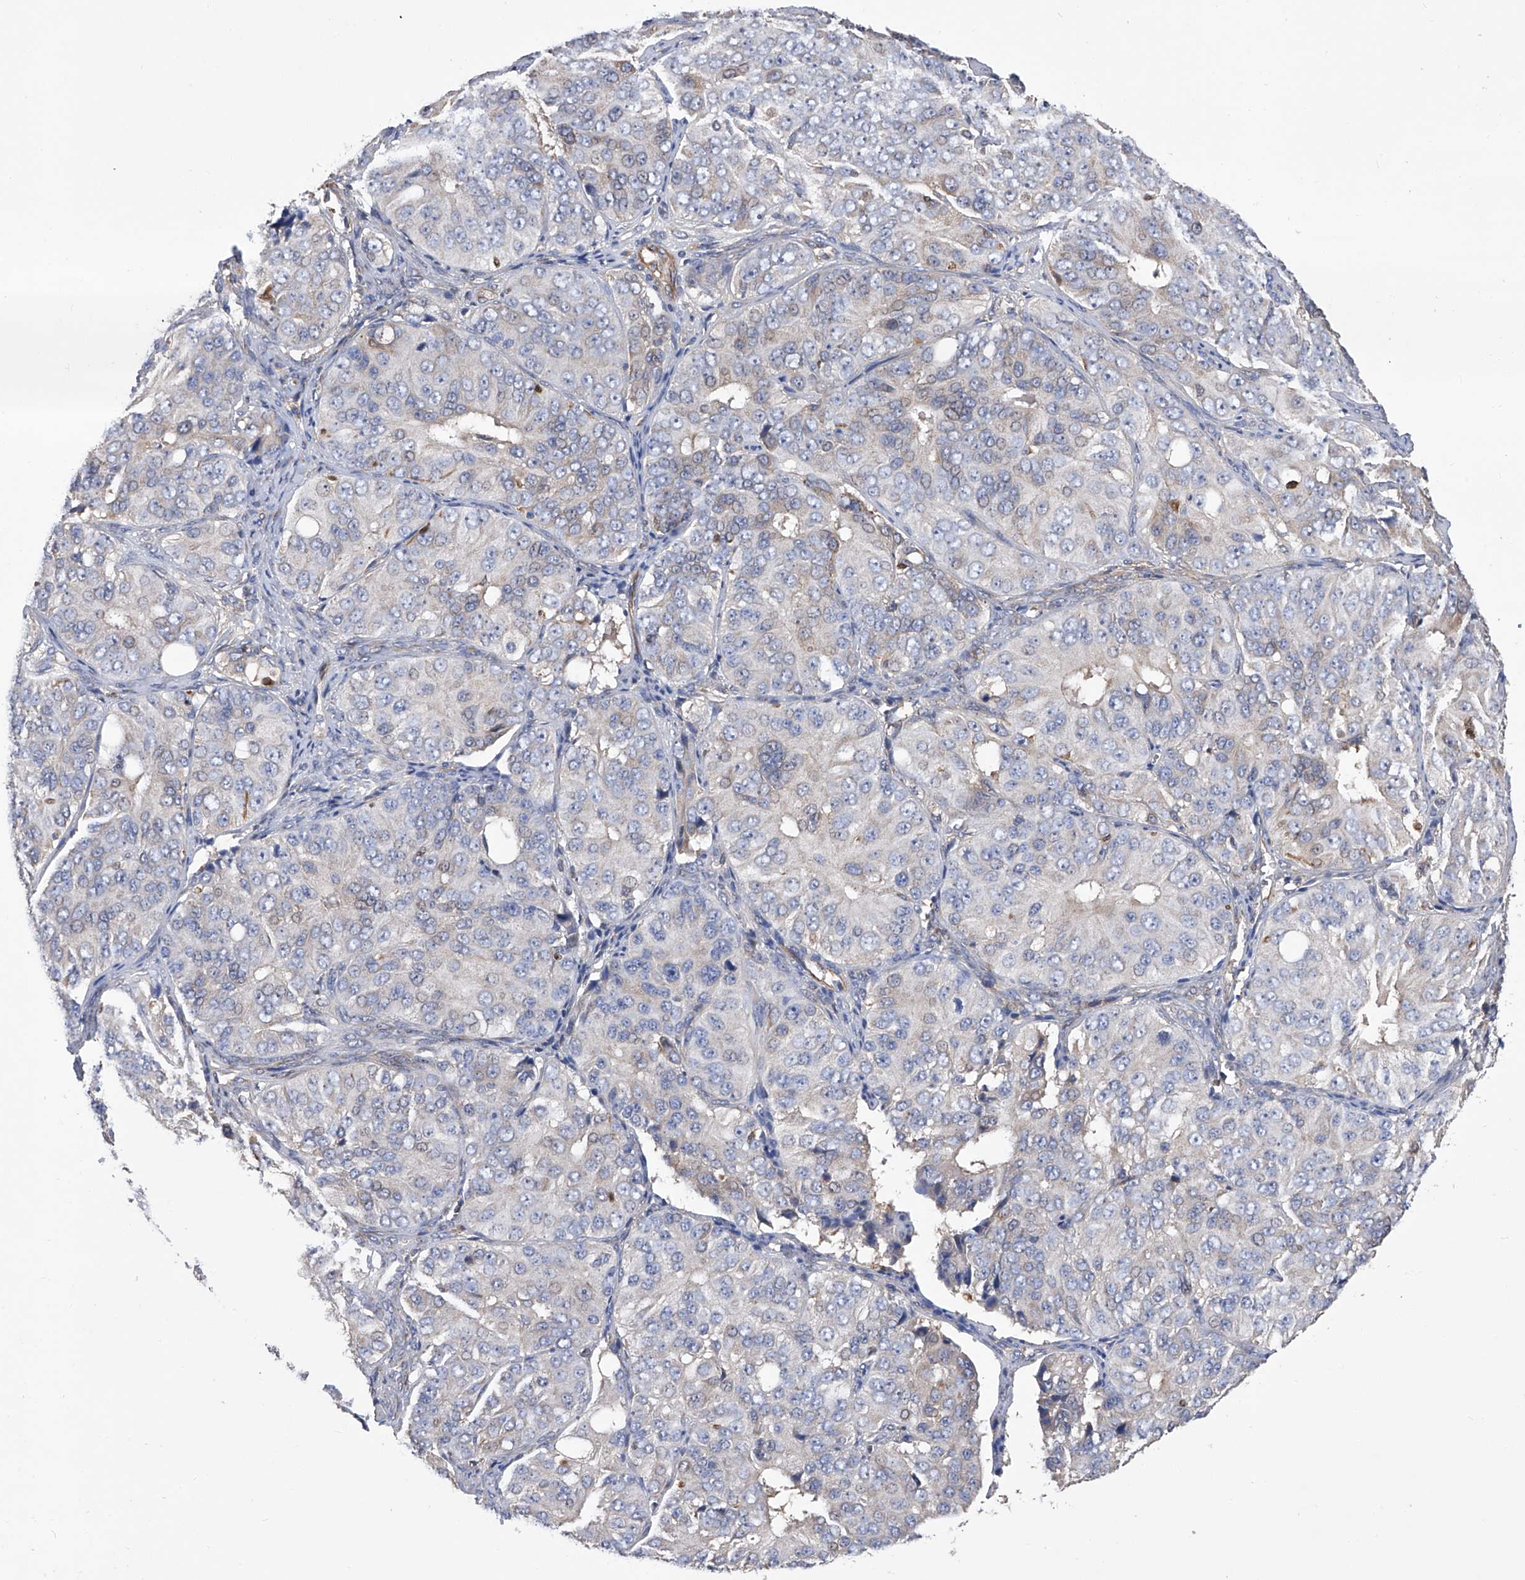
{"staining": {"intensity": "negative", "quantity": "none", "location": "none"}, "tissue": "ovarian cancer", "cell_type": "Tumor cells", "image_type": "cancer", "snomed": [{"axis": "morphology", "description": "Carcinoma, endometroid"}, {"axis": "topography", "description": "Ovary"}], "caption": "Immunohistochemical staining of human ovarian cancer reveals no significant positivity in tumor cells. The staining was performed using DAB to visualize the protein expression in brown, while the nuclei were stained in blue with hematoxylin (Magnification: 20x).", "gene": "SPATA20", "patient": {"sex": "female", "age": 51}}